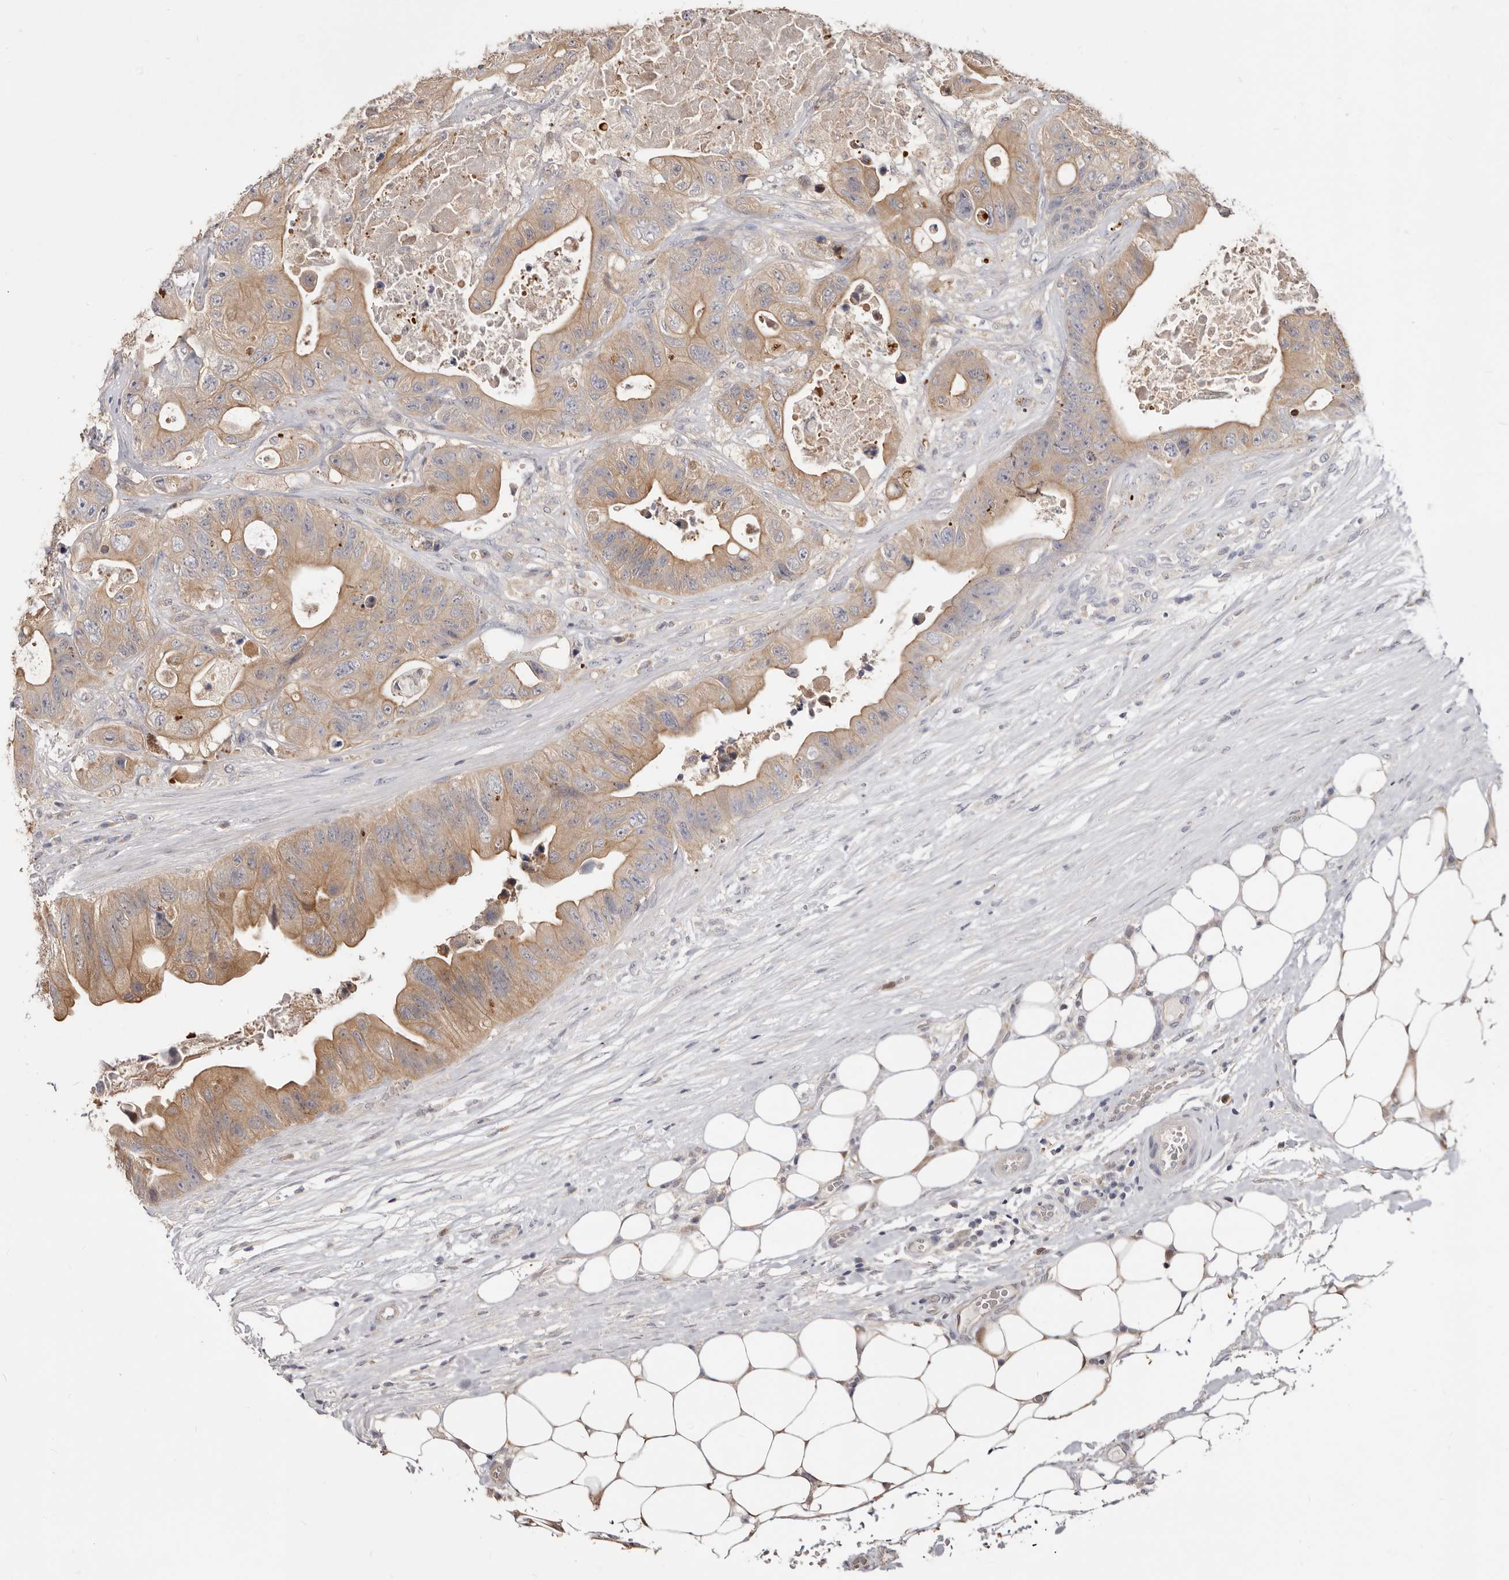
{"staining": {"intensity": "moderate", "quantity": ">75%", "location": "cytoplasmic/membranous"}, "tissue": "colorectal cancer", "cell_type": "Tumor cells", "image_type": "cancer", "snomed": [{"axis": "morphology", "description": "Adenocarcinoma, NOS"}, {"axis": "topography", "description": "Colon"}], "caption": "This micrograph exhibits colorectal cancer stained with immunohistochemistry to label a protein in brown. The cytoplasmic/membranous of tumor cells show moderate positivity for the protein. Nuclei are counter-stained blue.", "gene": "TC2N", "patient": {"sex": "female", "age": 46}}